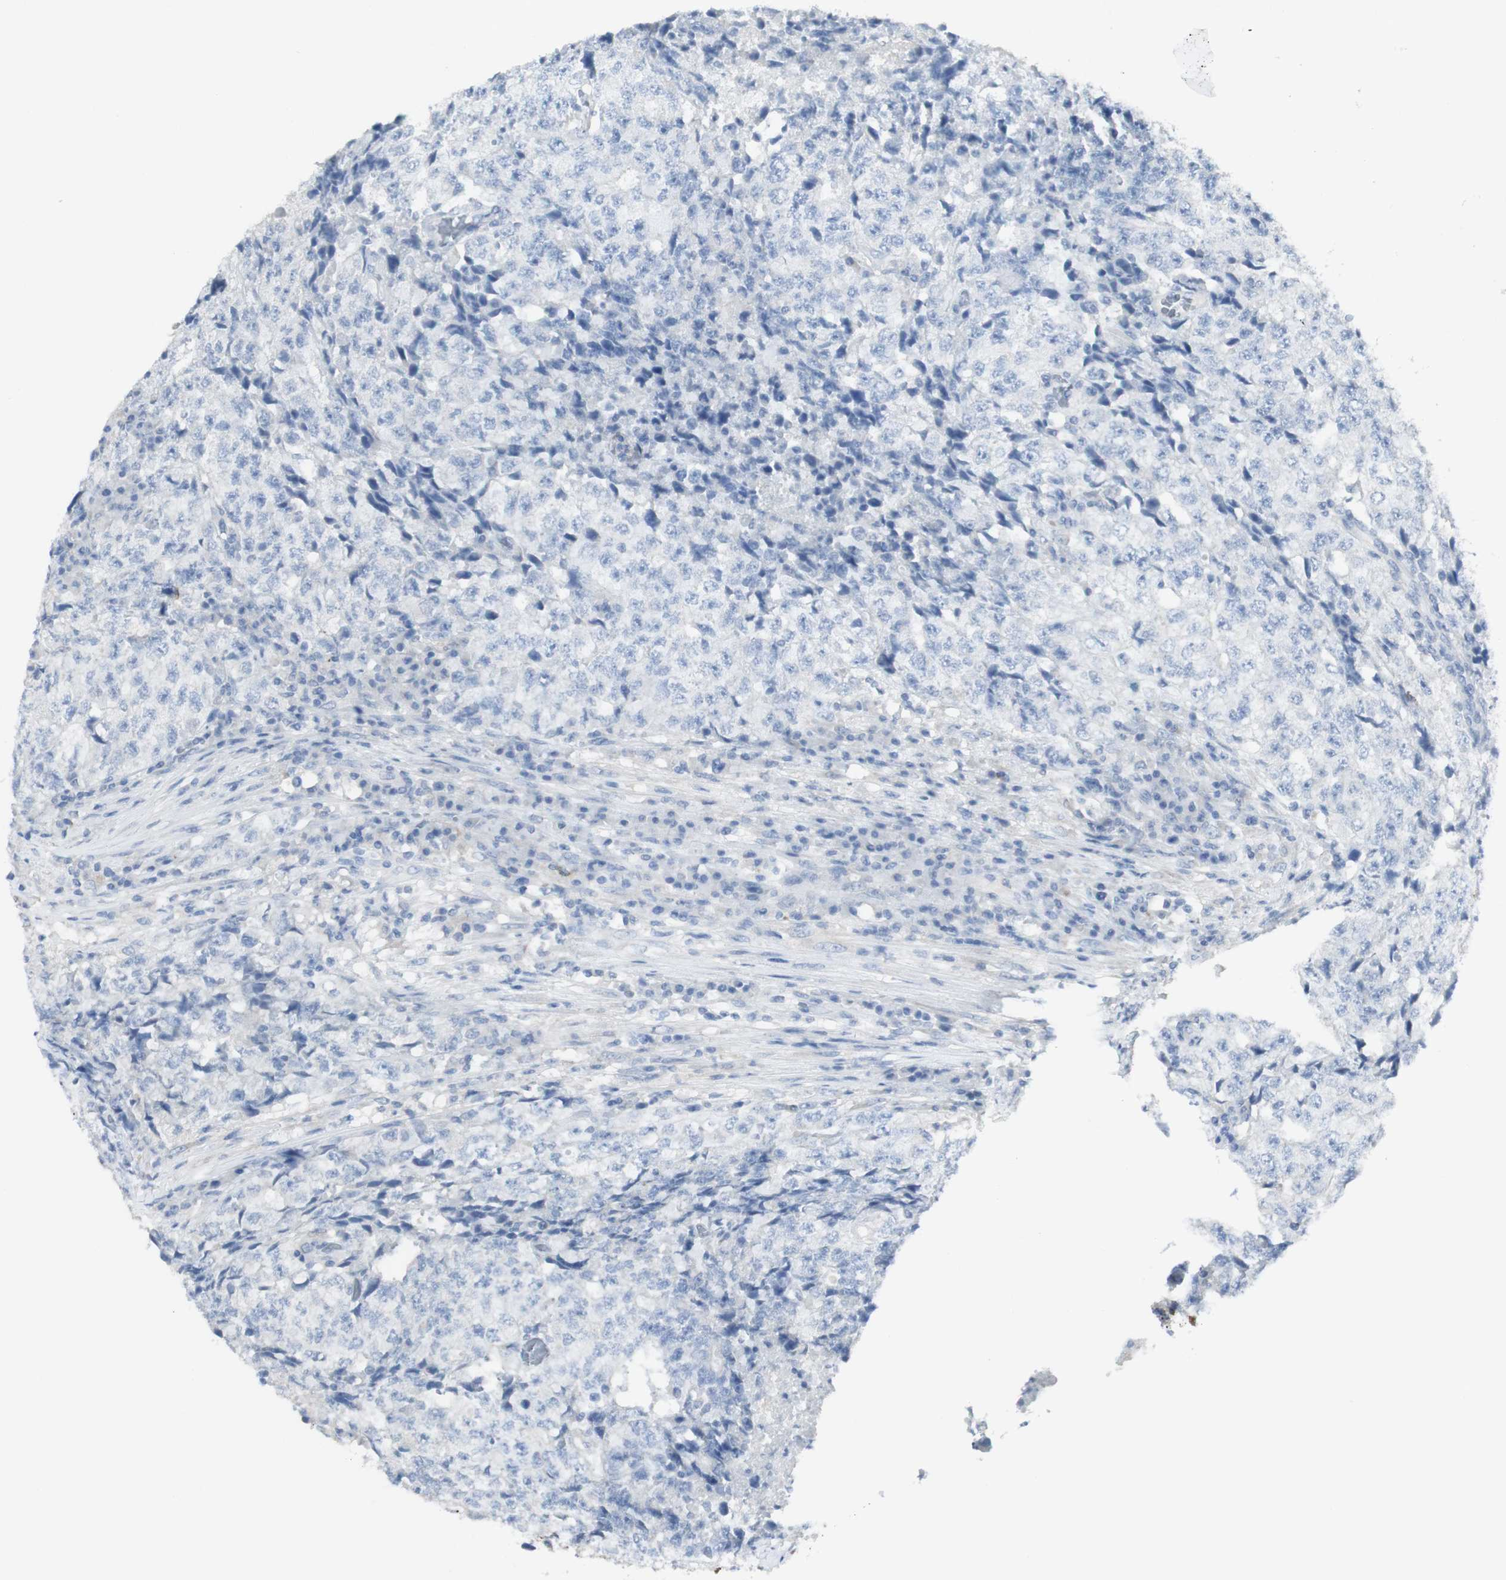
{"staining": {"intensity": "negative", "quantity": "none", "location": "none"}, "tissue": "testis cancer", "cell_type": "Tumor cells", "image_type": "cancer", "snomed": [{"axis": "morphology", "description": "Necrosis, NOS"}, {"axis": "morphology", "description": "Carcinoma, Embryonal, NOS"}, {"axis": "topography", "description": "Testis"}], "caption": "High power microscopy histopathology image of an IHC photomicrograph of testis cancer, revealing no significant expression in tumor cells.", "gene": "CD207", "patient": {"sex": "male", "age": 19}}